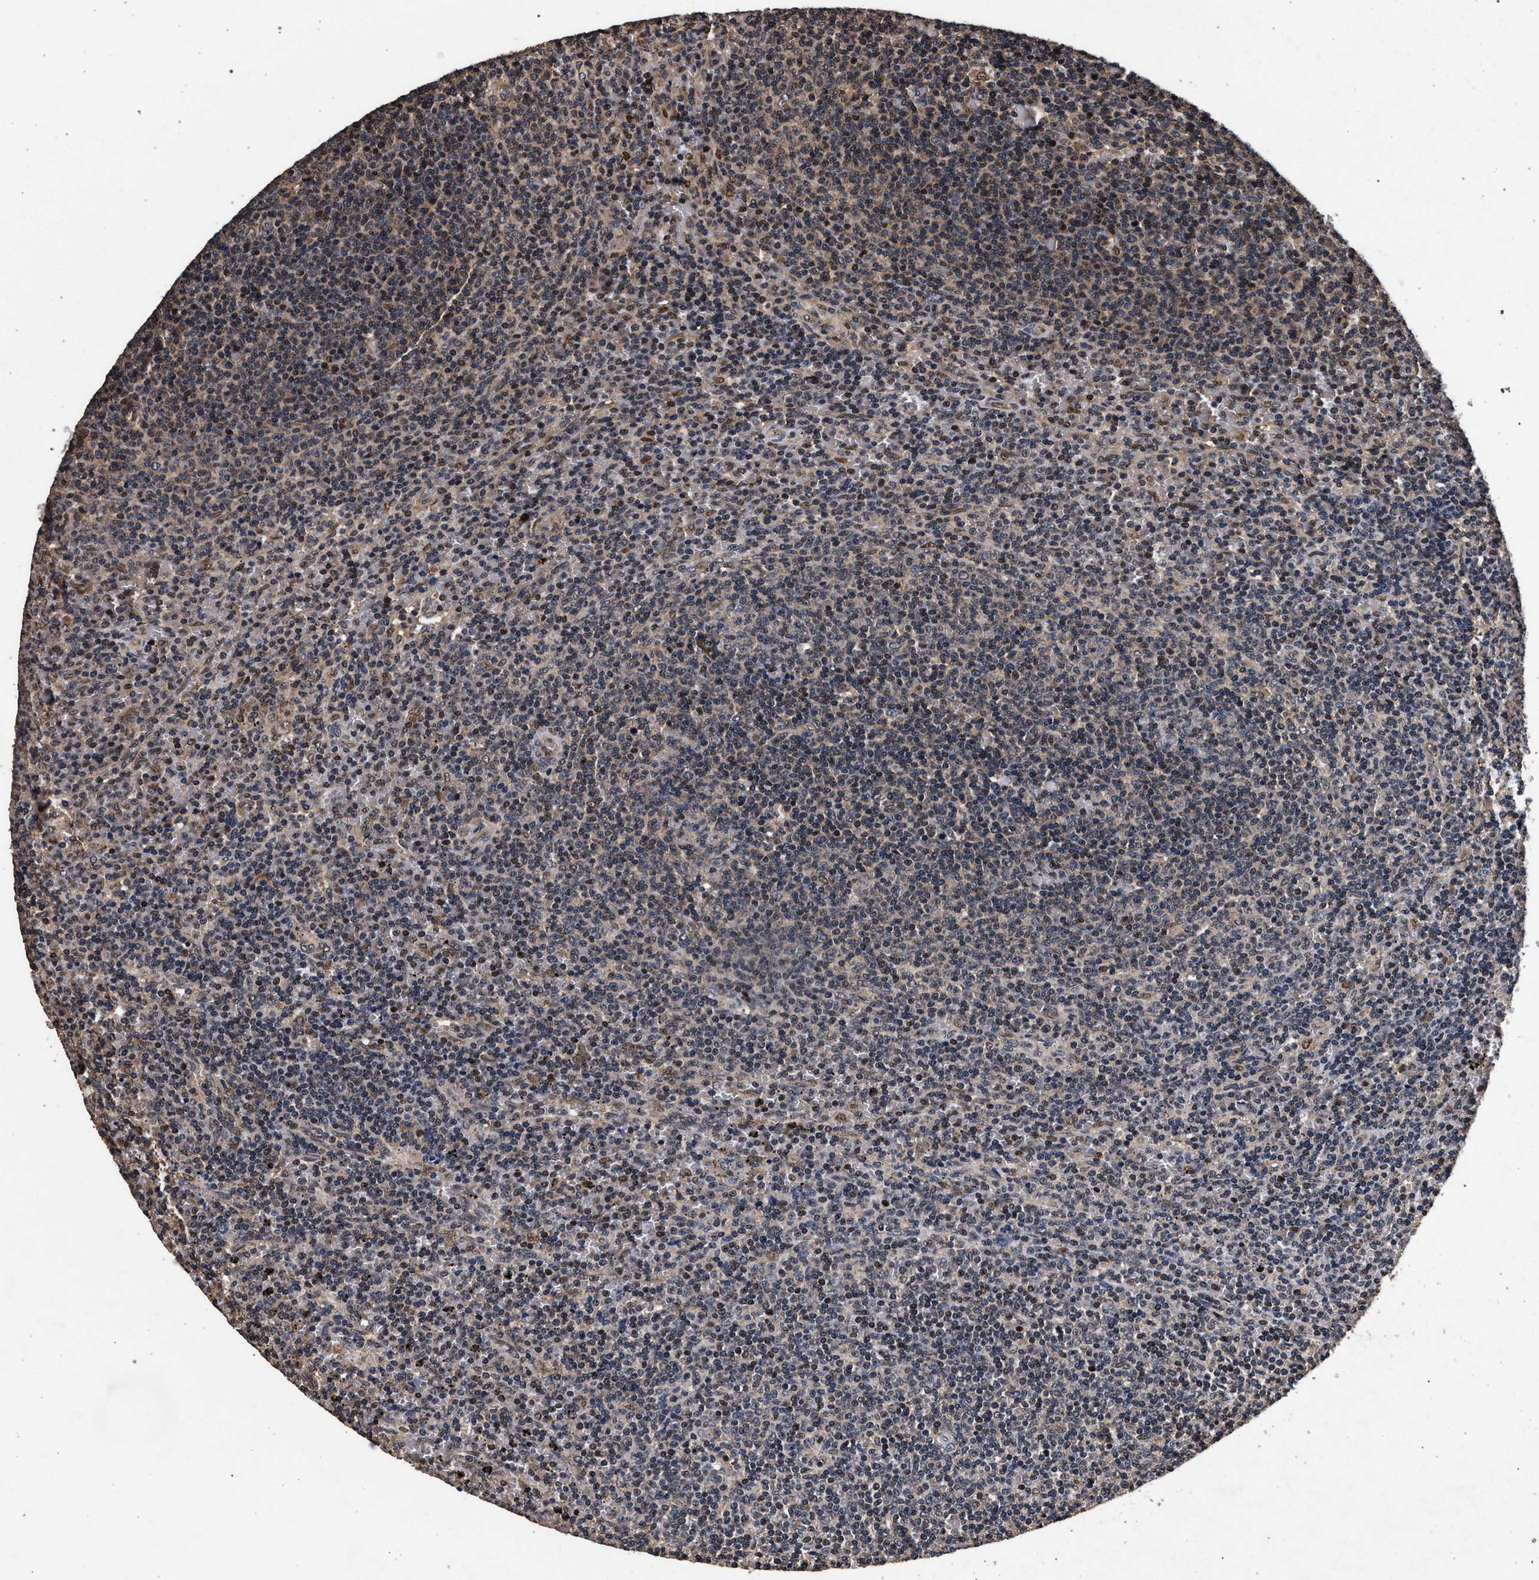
{"staining": {"intensity": "moderate", "quantity": "<25%", "location": "cytoplasmic/membranous,nuclear"}, "tissue": "lymphoma", "cell_type": "Tumor cells", "image_type": "cancer", "snomed": [{"axis": "morphology", "description": "Malignant lymphoma, non-Hodgkin's type, Low grade"}, {"axis": "topography", "description": "Spleen"}], "caption": "Lymphoma stained with a protein marker displays moderate staining in tumor cells.", "gene": "ACOX1", "patient": {"sex": "female", "age": 19}}